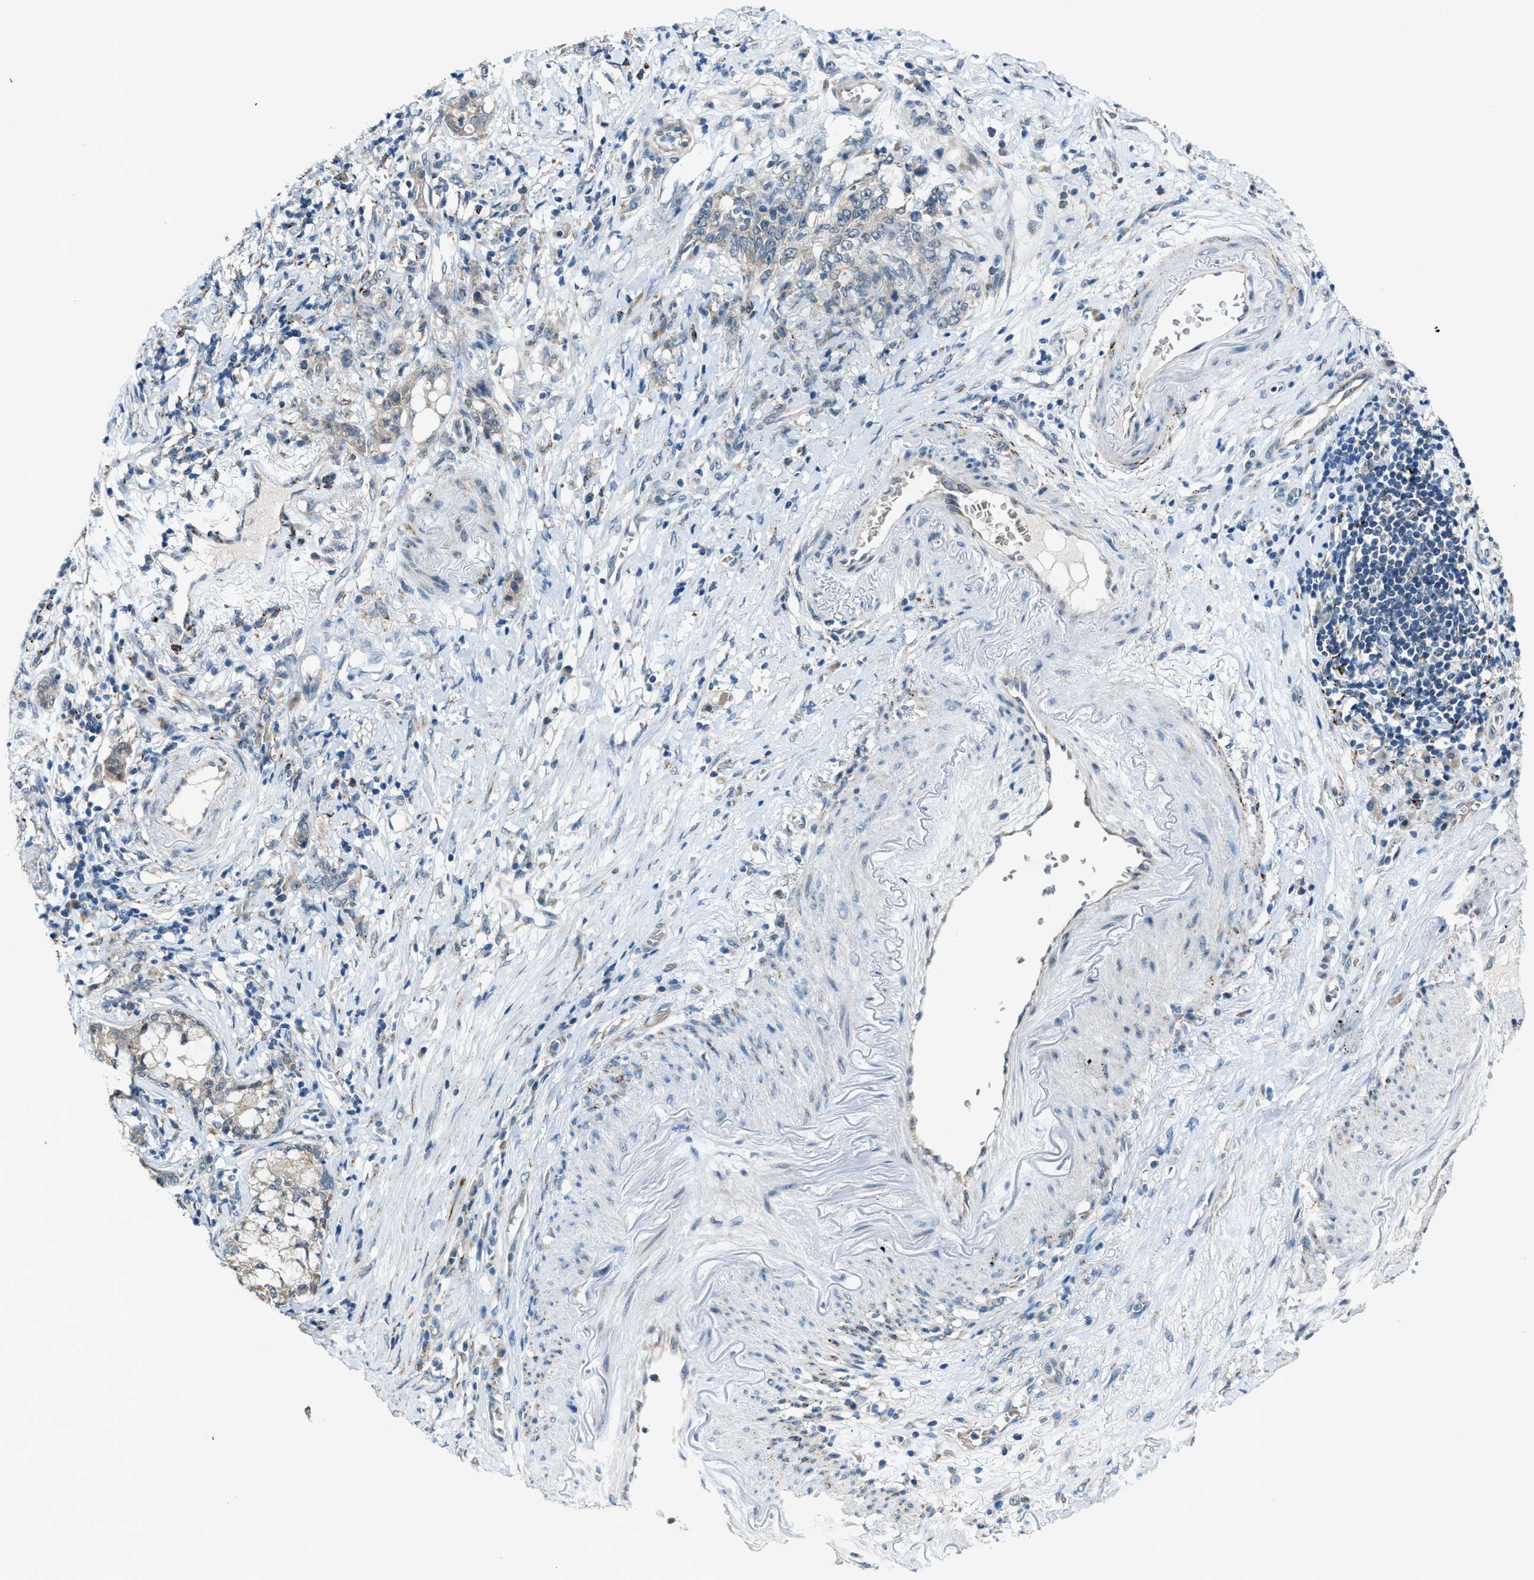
{"staining": {"intensity": "weak", "quantity": "<25%", "location": "cytoplasmic/membranous"}, "tissue": "stomach cancer", "cell_type": "Tumor cells", "image_type": "cancer", "snomed": [{"axis": "morphology", "description": "Adenocarcinoma, NOS"}, {"axis": "topography", "description": "Stomach, lower"}], "caption": "Immunohistochemical staining of stomach adenocarcinoma shows no significant expression in tumor cells.", "gene": "CDON", "patient": {"sex": "male", "age": 88}}